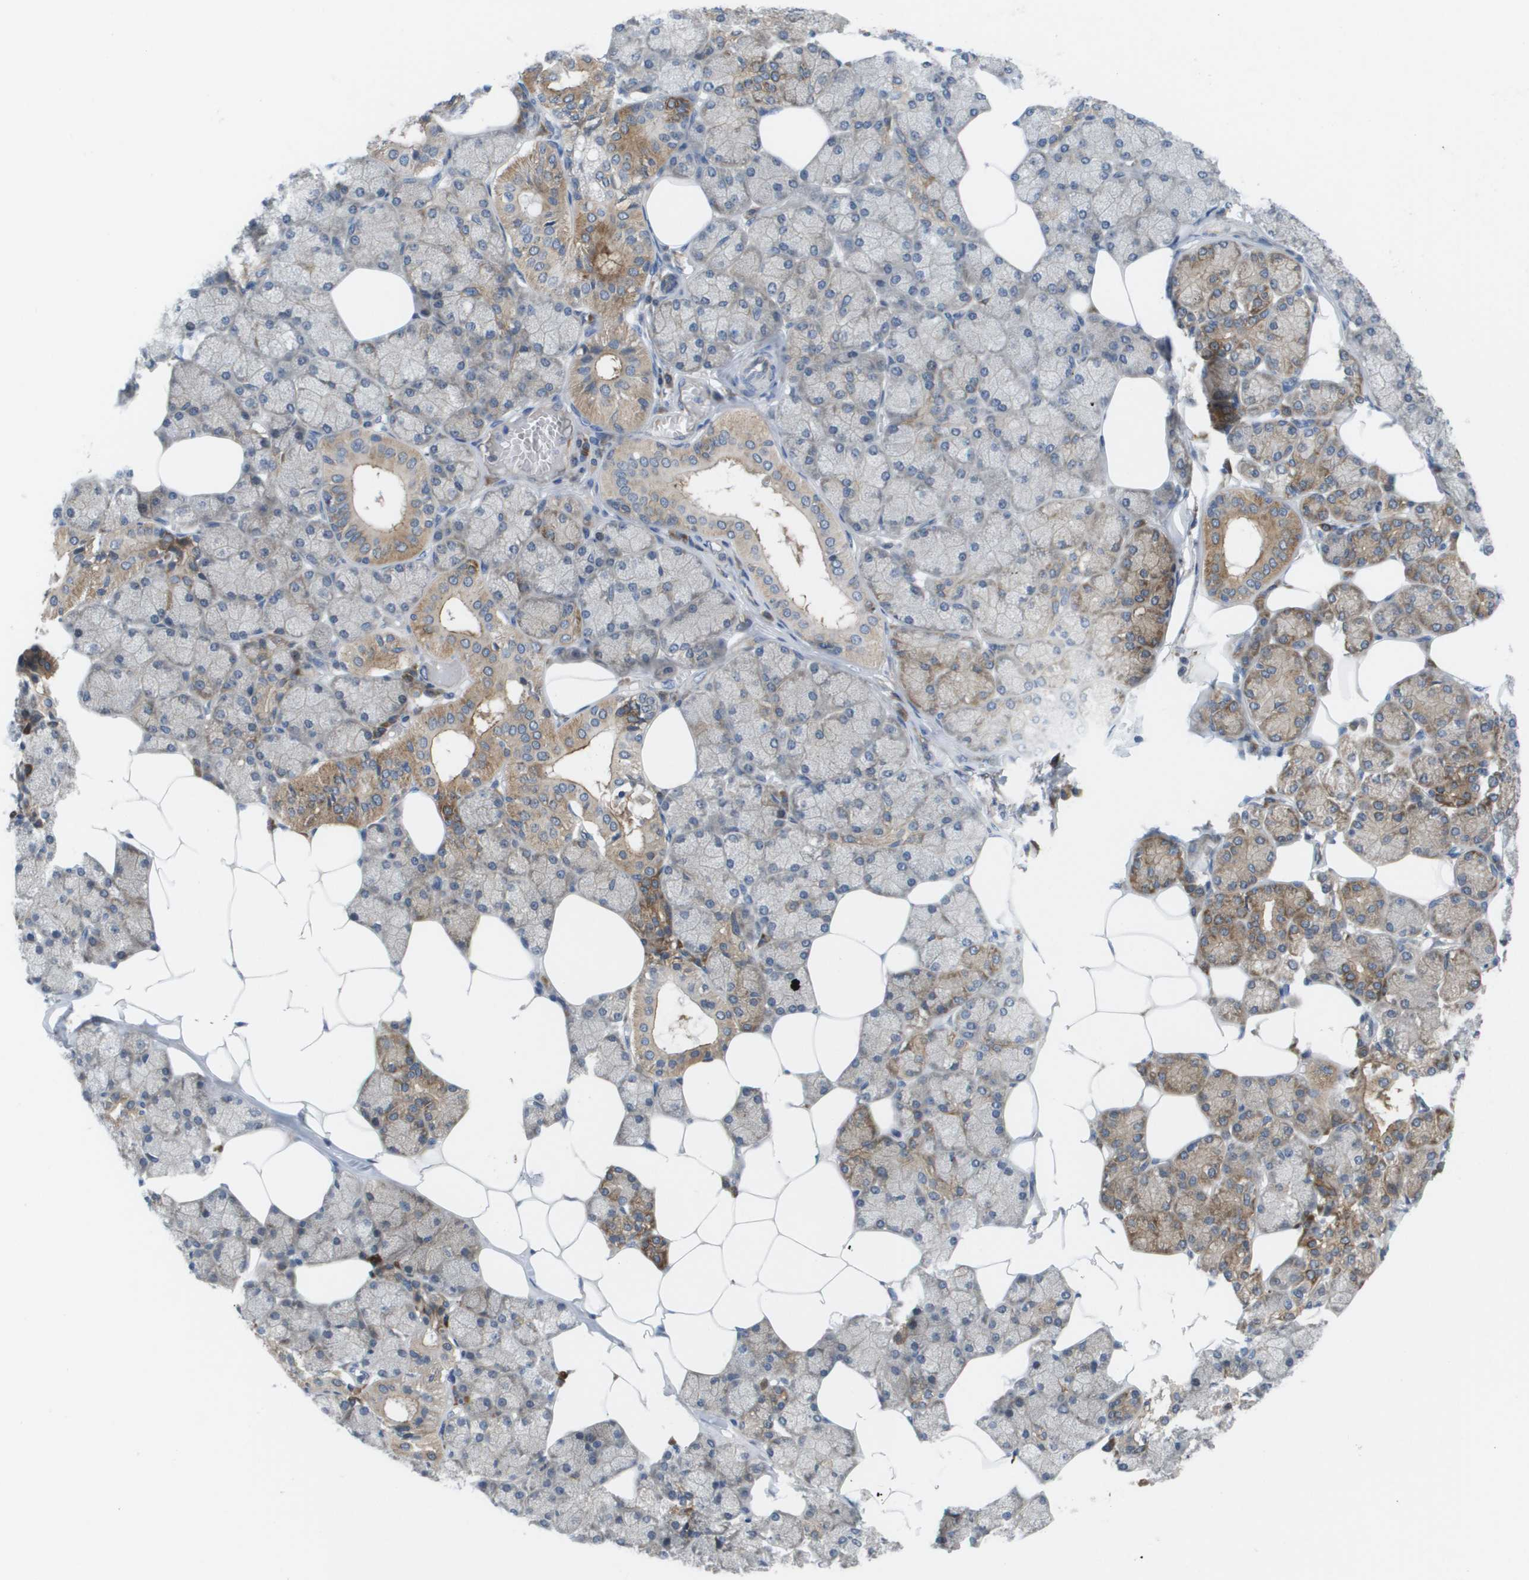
{"staining": {"intensity": "moderate", "quantity": "25%-75%", "location": "cytoplasmic/membranous"}, "tissue": "salivary gland", "cell_type": "Glandular cells", "image_type": "normal", "snomed": [{"axis": "morphology", "description": "Normal tissue, NOS"}, {"axis": "topography", "description": "Salivary gland"}], "caption": "Glandular cells display medium levels of moderate cytoplasmic/membranous positivity in about 25%-75% of cells in benign salivary gland. The protein of interest is shown in brown color, while the nuclei are stained blue.", "gene": "MARCHF8", "patient": {"sex": "male", "age": 62}}